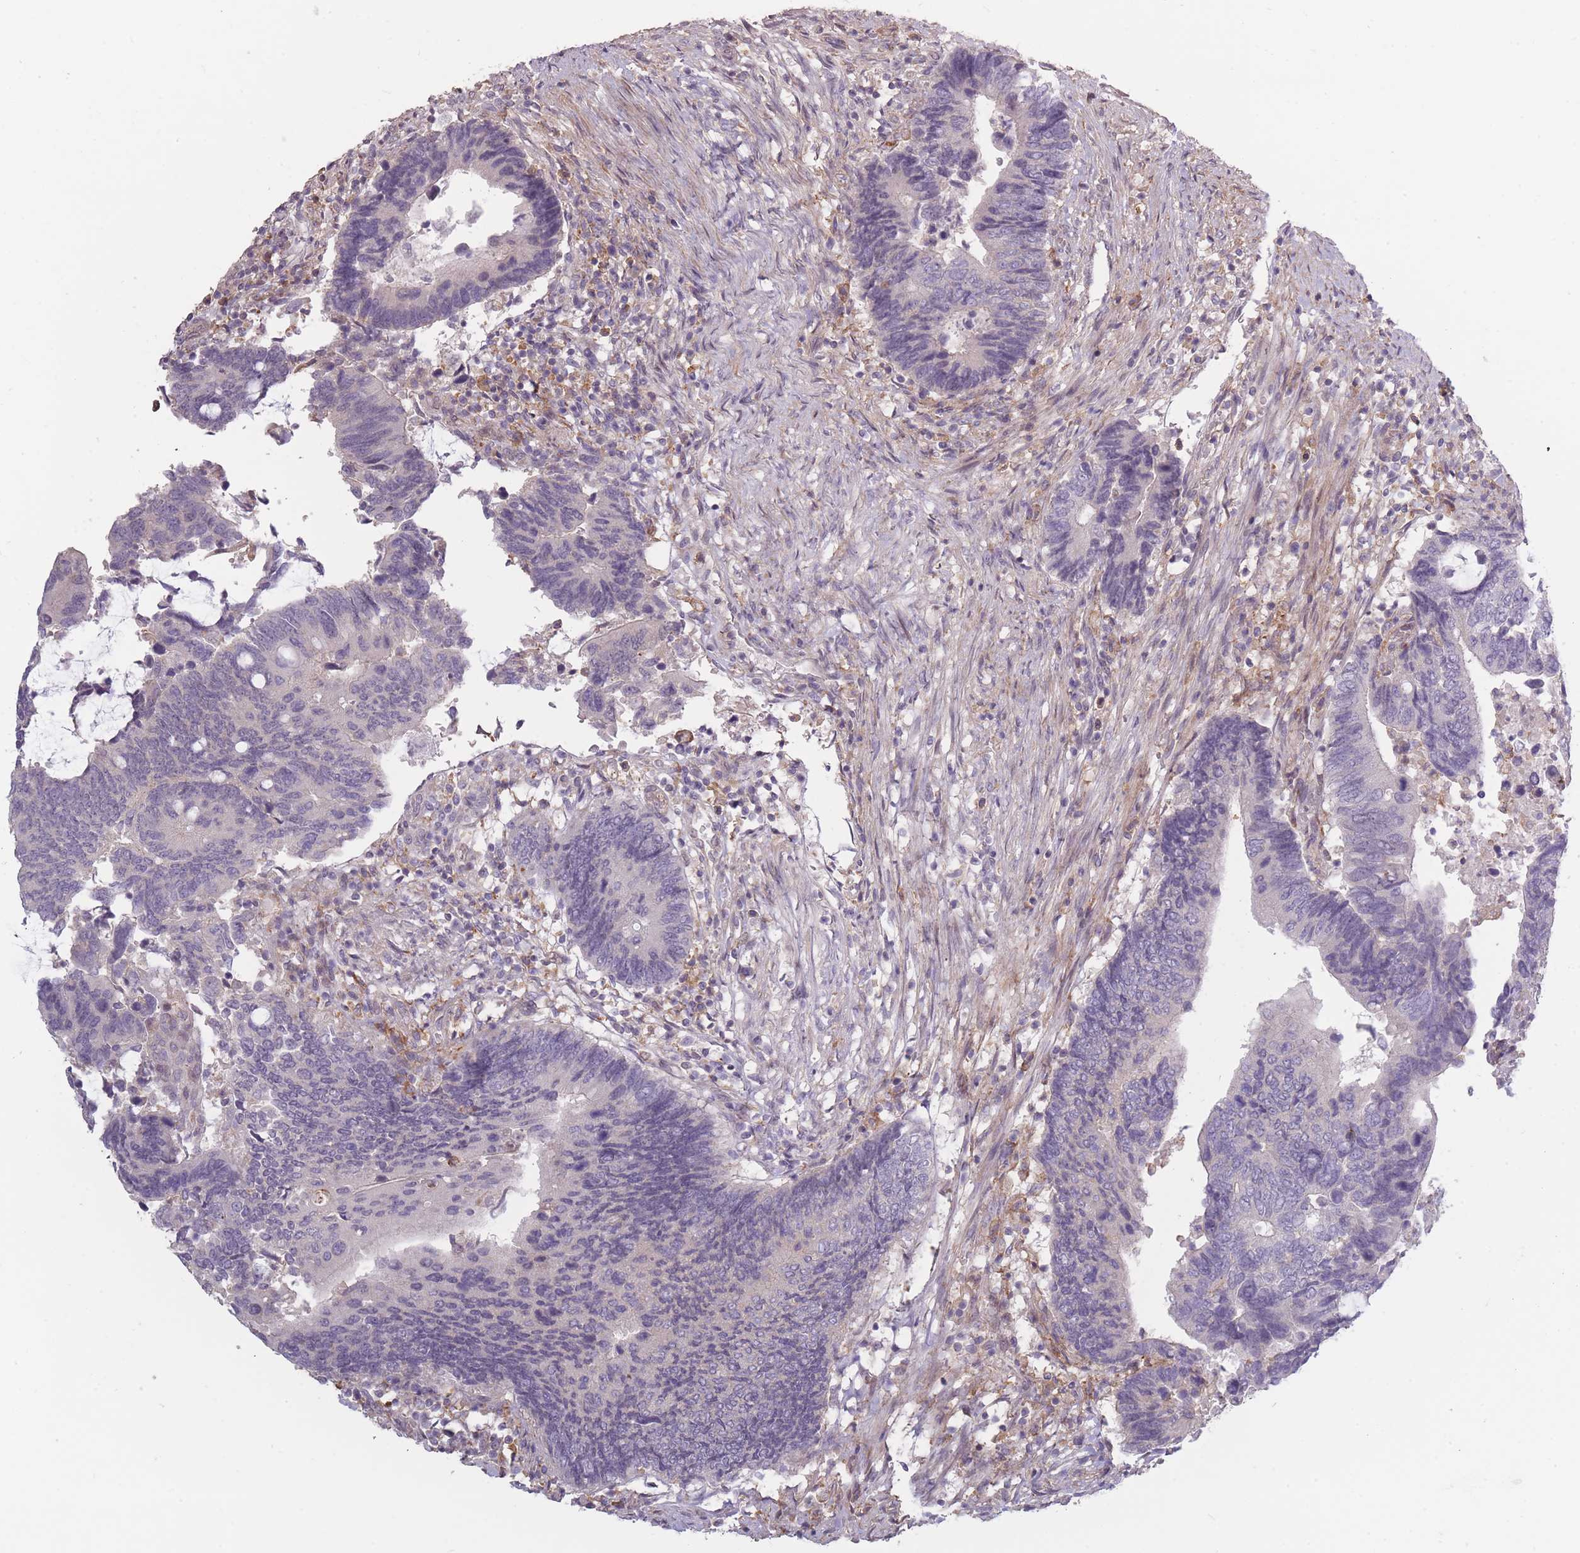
{"staining": {"intensity": "negative", "quantity": "none", "location": "none"}, "tissue": "colorectal cancer", "cell_type": "Tumor cells", "image_type": "cancer", "snomed": [{"axis": "morphology", "description": "Adenocarcinoma, NOS"}, {"axis": "topography", "description": "Colon"}], "caption": "Tumor cells are negative for brown protein staining in adenocarcinoma (colorectal).", "gene": "TET3", "patient": {"sex": "male", "age": 87}}